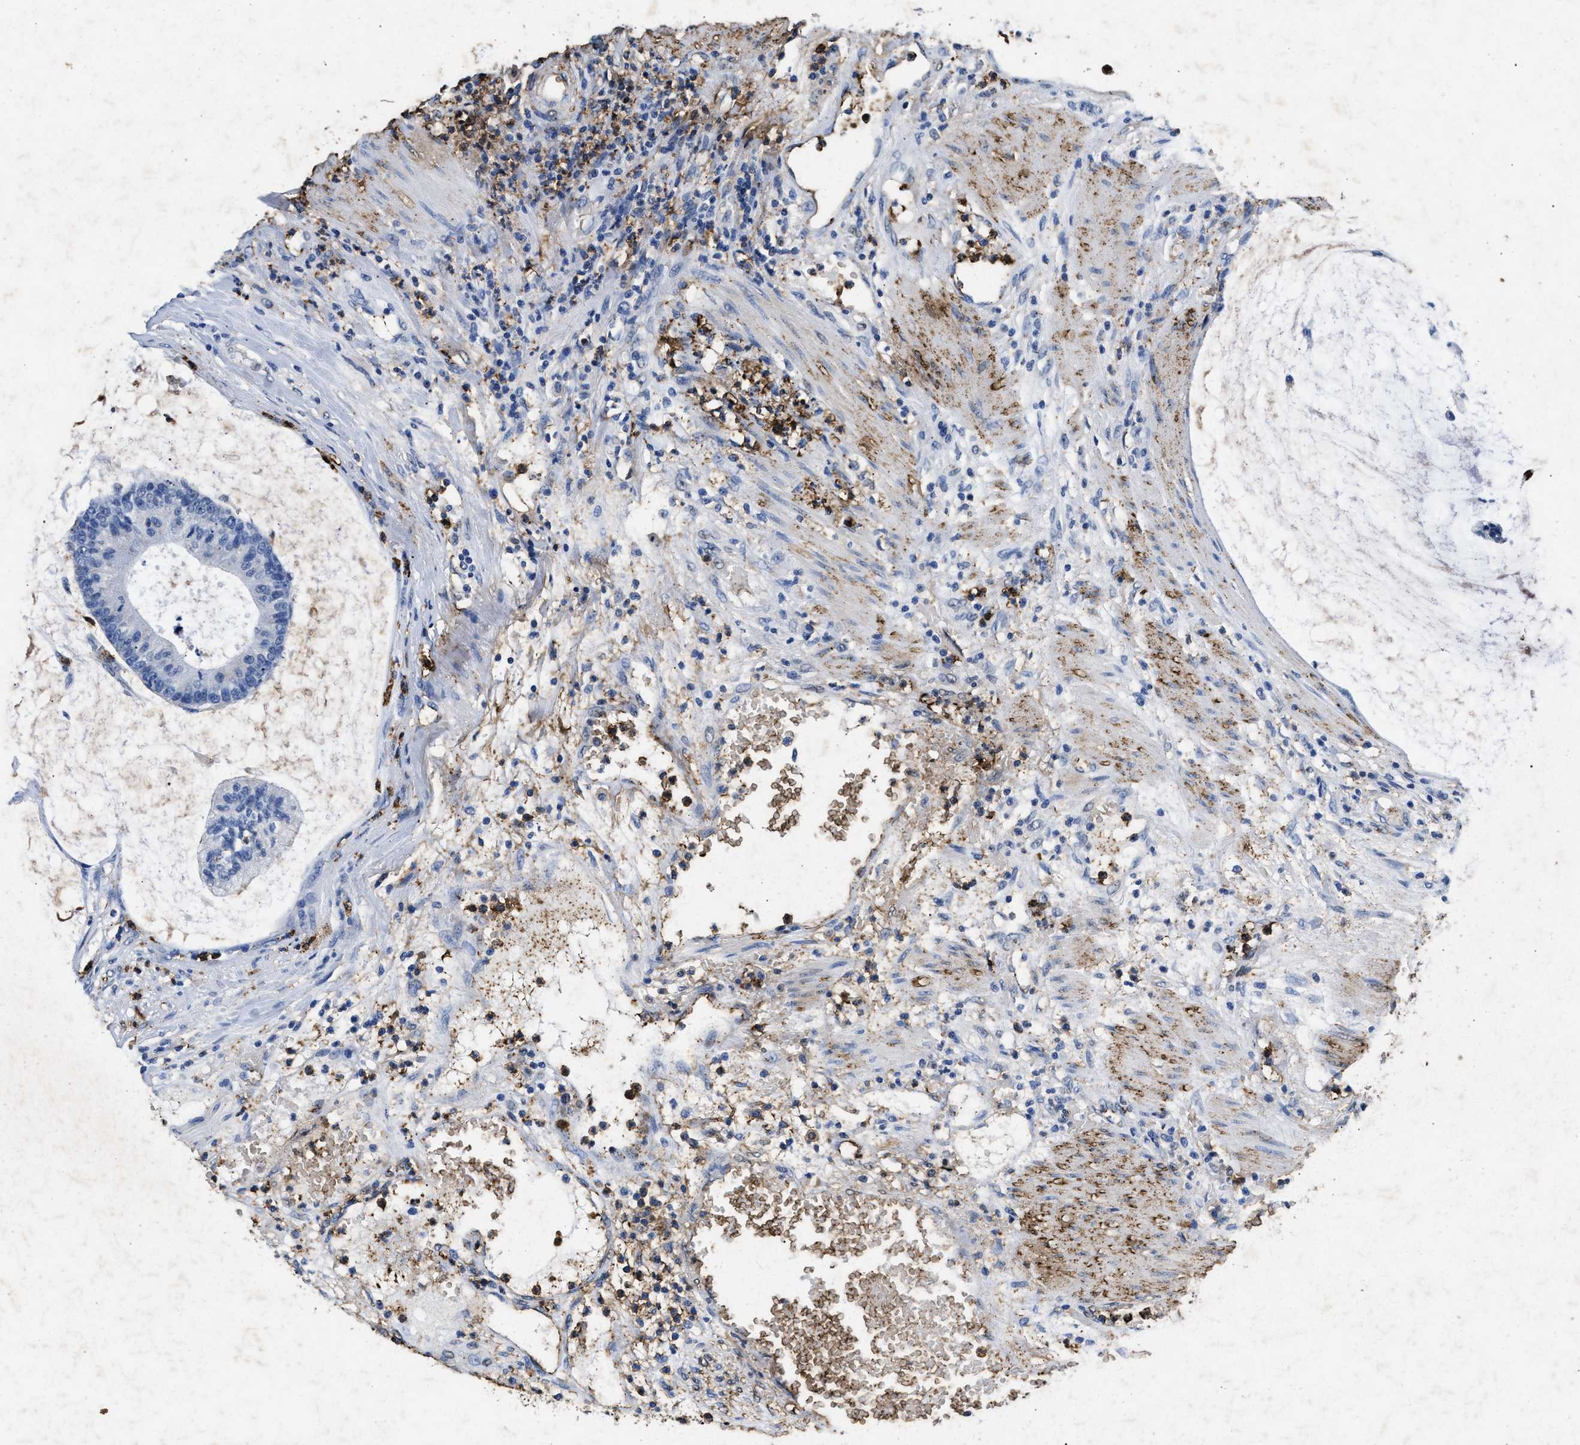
{"staining": {"intensity": "negative", "quantity": "none", "location": "none"}, "tissue": "colorectal cancer", "cell_type": "Tumor cells", "image_type": "cancer", "snomed": [{"axis": "morphology", "description": "Adenocarcinoma, NOS"}, {"axis": "topography", "description": "Colon"}], "caption": "A micrograph of human adenocarcinoma (colorectal) is negative for staining in tumor cells.", "gene": "LTB4R2", "patient": {"sex": "female", "age": 84}}